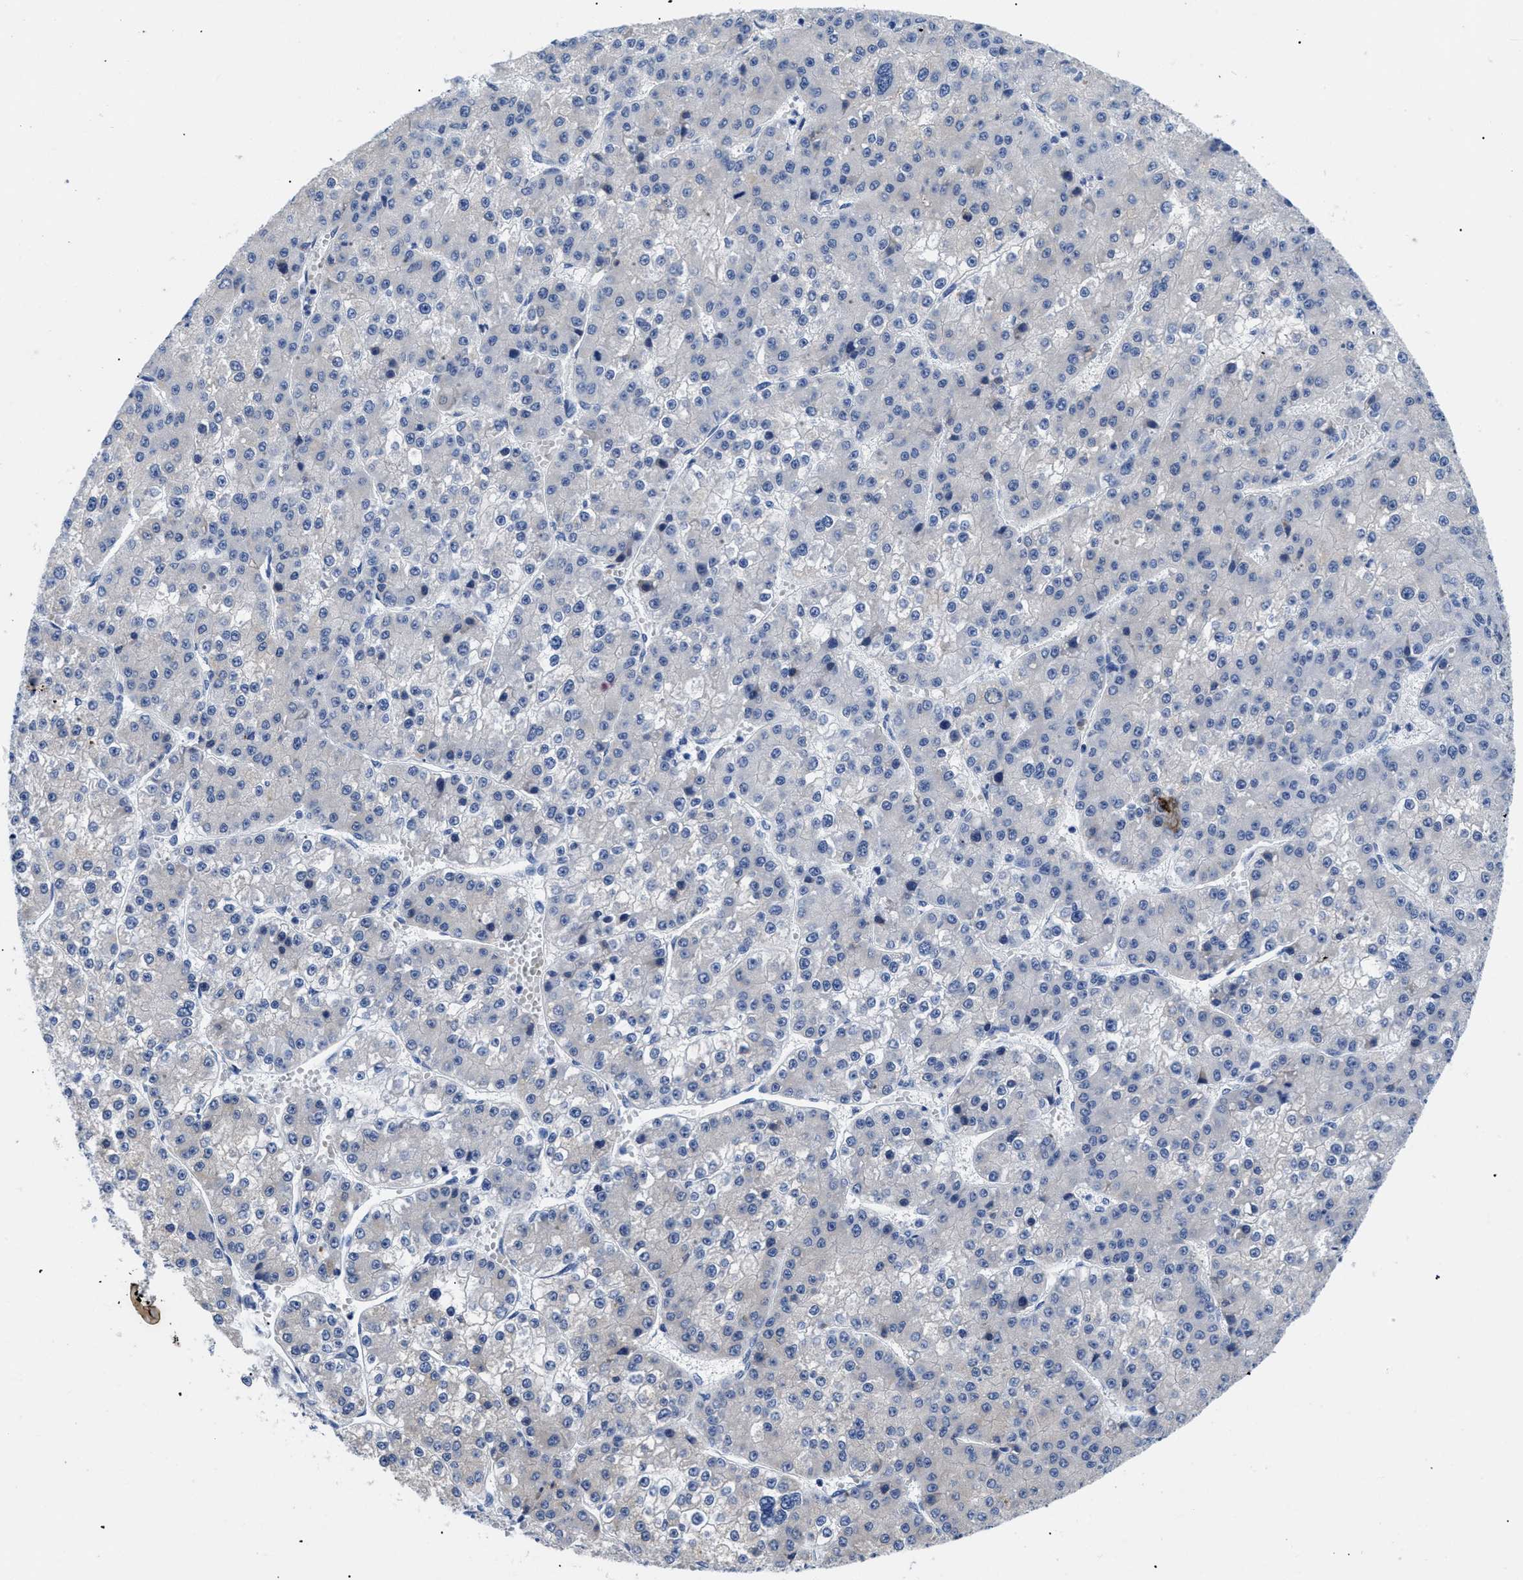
{"staining": {"intensity": "negative", "quantity": "none", "location": "none"}, "tissue": "liver cancer", "cell_type": "Tumor cells", "image_type": "cancer", "snomed": [{"axis": "morphology", "description": "Carcinoma, Hepatocellular, NOS"}, {"axis": "topography", "description": "Liver"}], "caption": "Human liver cancer (hepatocellular carcinoma) stained for a protein using IHC reveals no expression in tumor cells.", "gene": "TMEM68", "patient": {"sex": "female", "age": 73}}